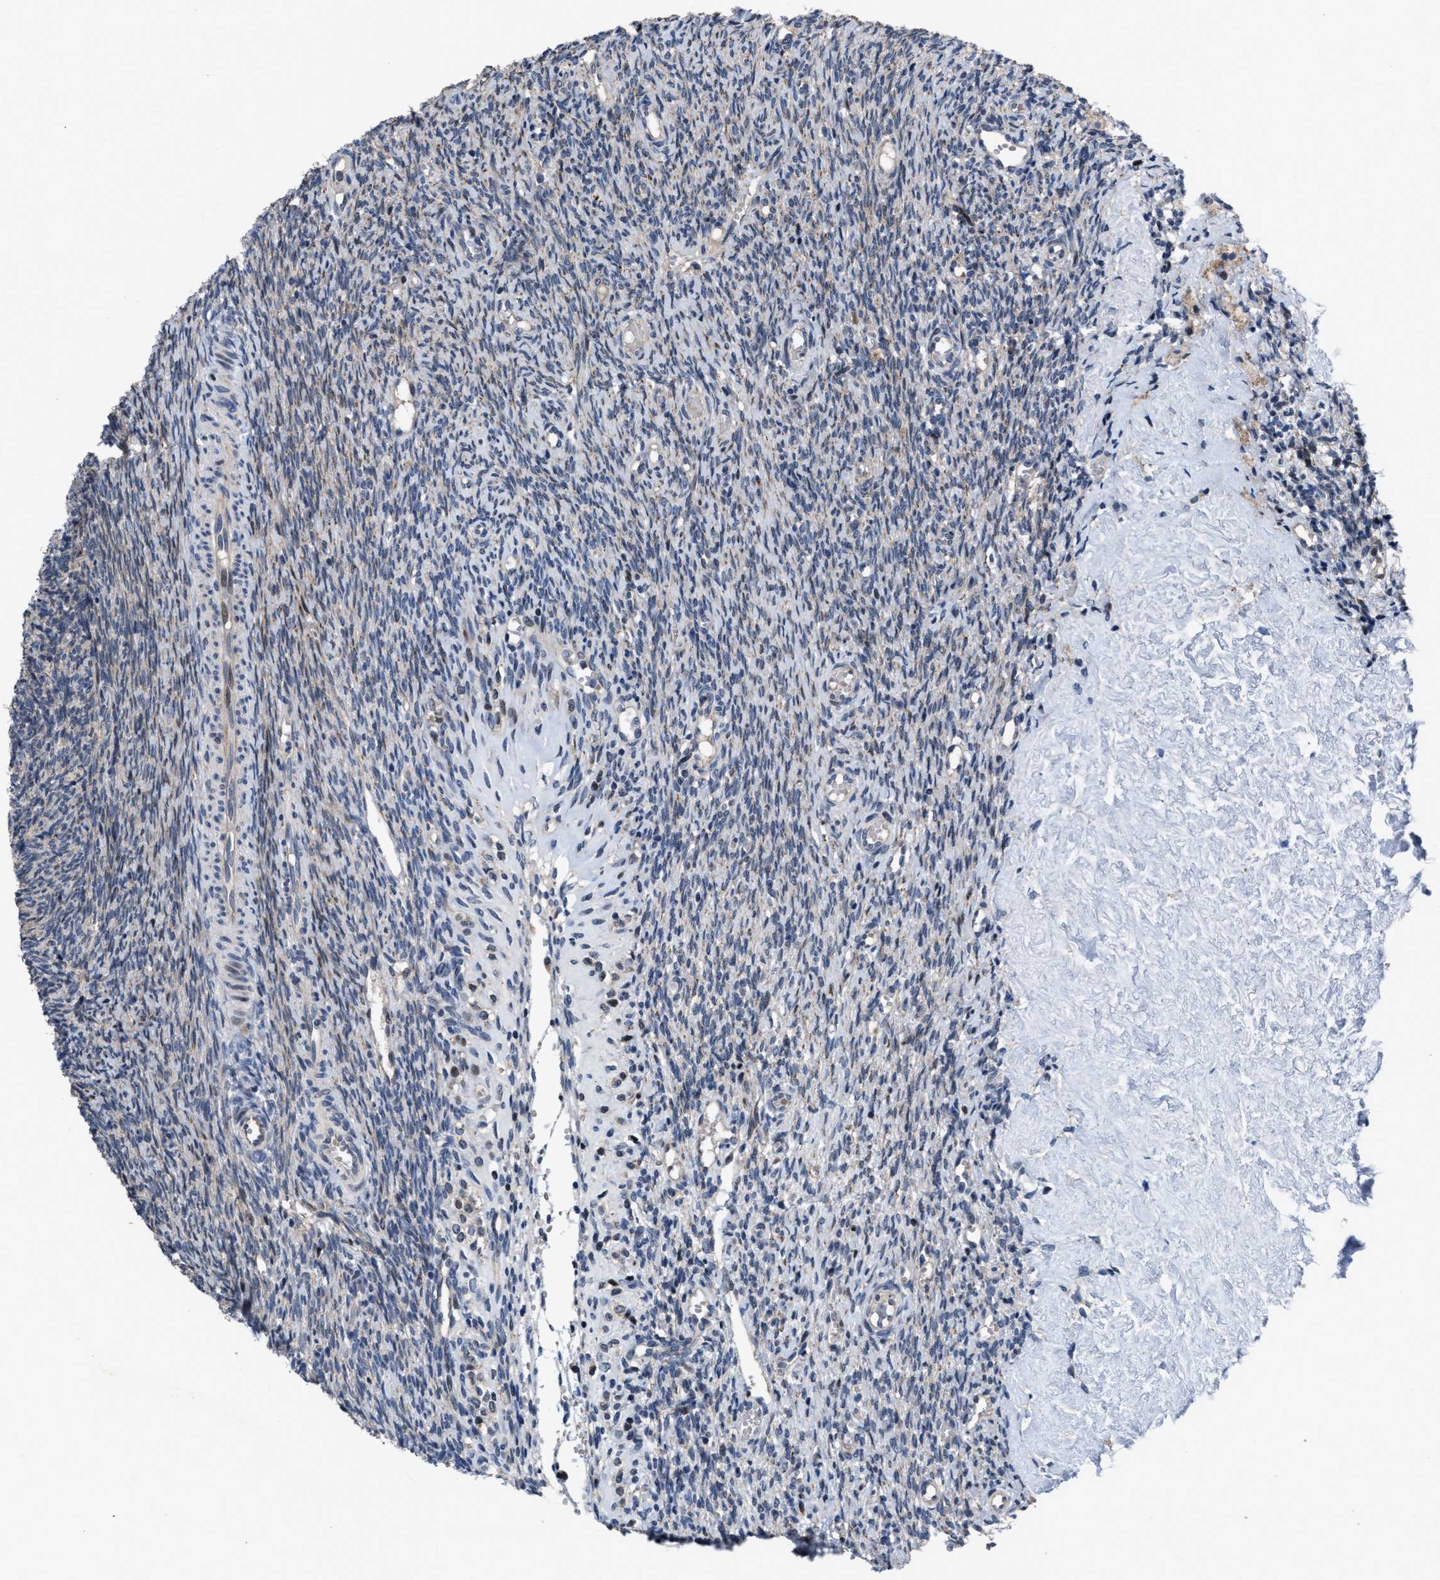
{"staining": {"intensity": "negative", "quantity": "none", "location": "none"}, "tissue": "ovary", "cell_type": "Follicle cells", "image_type": "normal", "snomed": [{"axis": "morphology", "description": "Normal tissue, NOS"}, {"axis": "topography", "description": "Ovary"}], "caption": "IHC micrograph of normal ovary: ovary stained with DAB (3,3'-diaminobenzidine) displays no significant protein positivity in follicle cells. (IHC, brightfield microscopy, high magnification).", "gene": "HAUS6", "patient": {"sex": "female", "age": 41}}